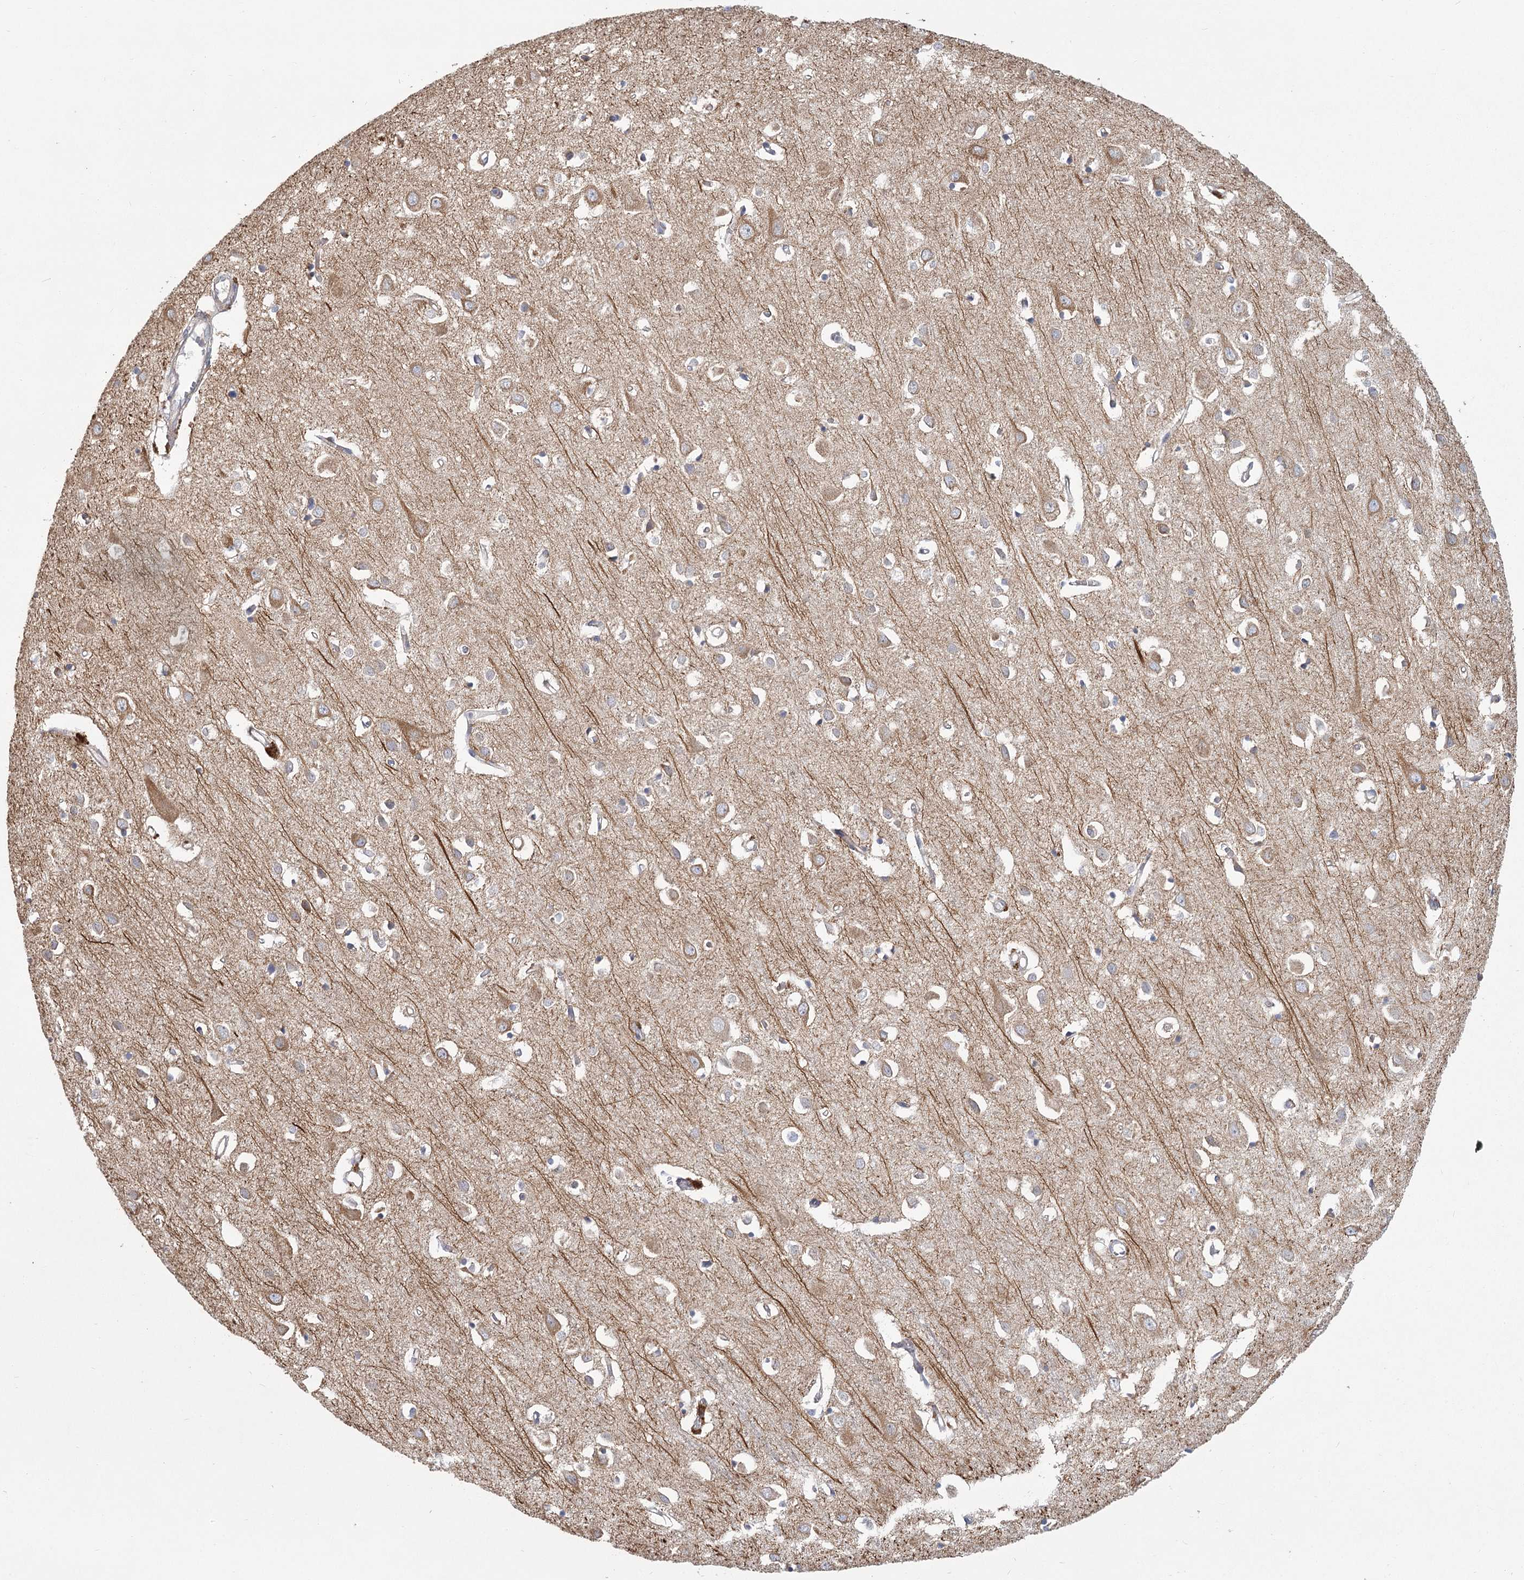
{"staining": {"intensity": "negative", "quantity": "none", "location": "none"}, "tissue": "cerebral cortex", "cell_type": "Endothelial cells", "image_type": "normal", "snomed": [{"axis": "morphology", "description": "Normal tissue, NOS"}, {"axis": "topography", "description": "Cerebral cortex"}], "caption": "This histopathology image is of benign cerebral cortex stained with immunohistochemistry to label a protein in brown with the nuclei are counter-stained blue. There is no expression in endothelial cells. (Stains: DAB (3,3'-diaminobenzidine) immunohistochemistry (IHC) with hematoxylin counter stain, Microscopy: brightfield microscopy at high magnification).", "gene": "CNTLN", "patient": {"sex": "female", "age": 64}}